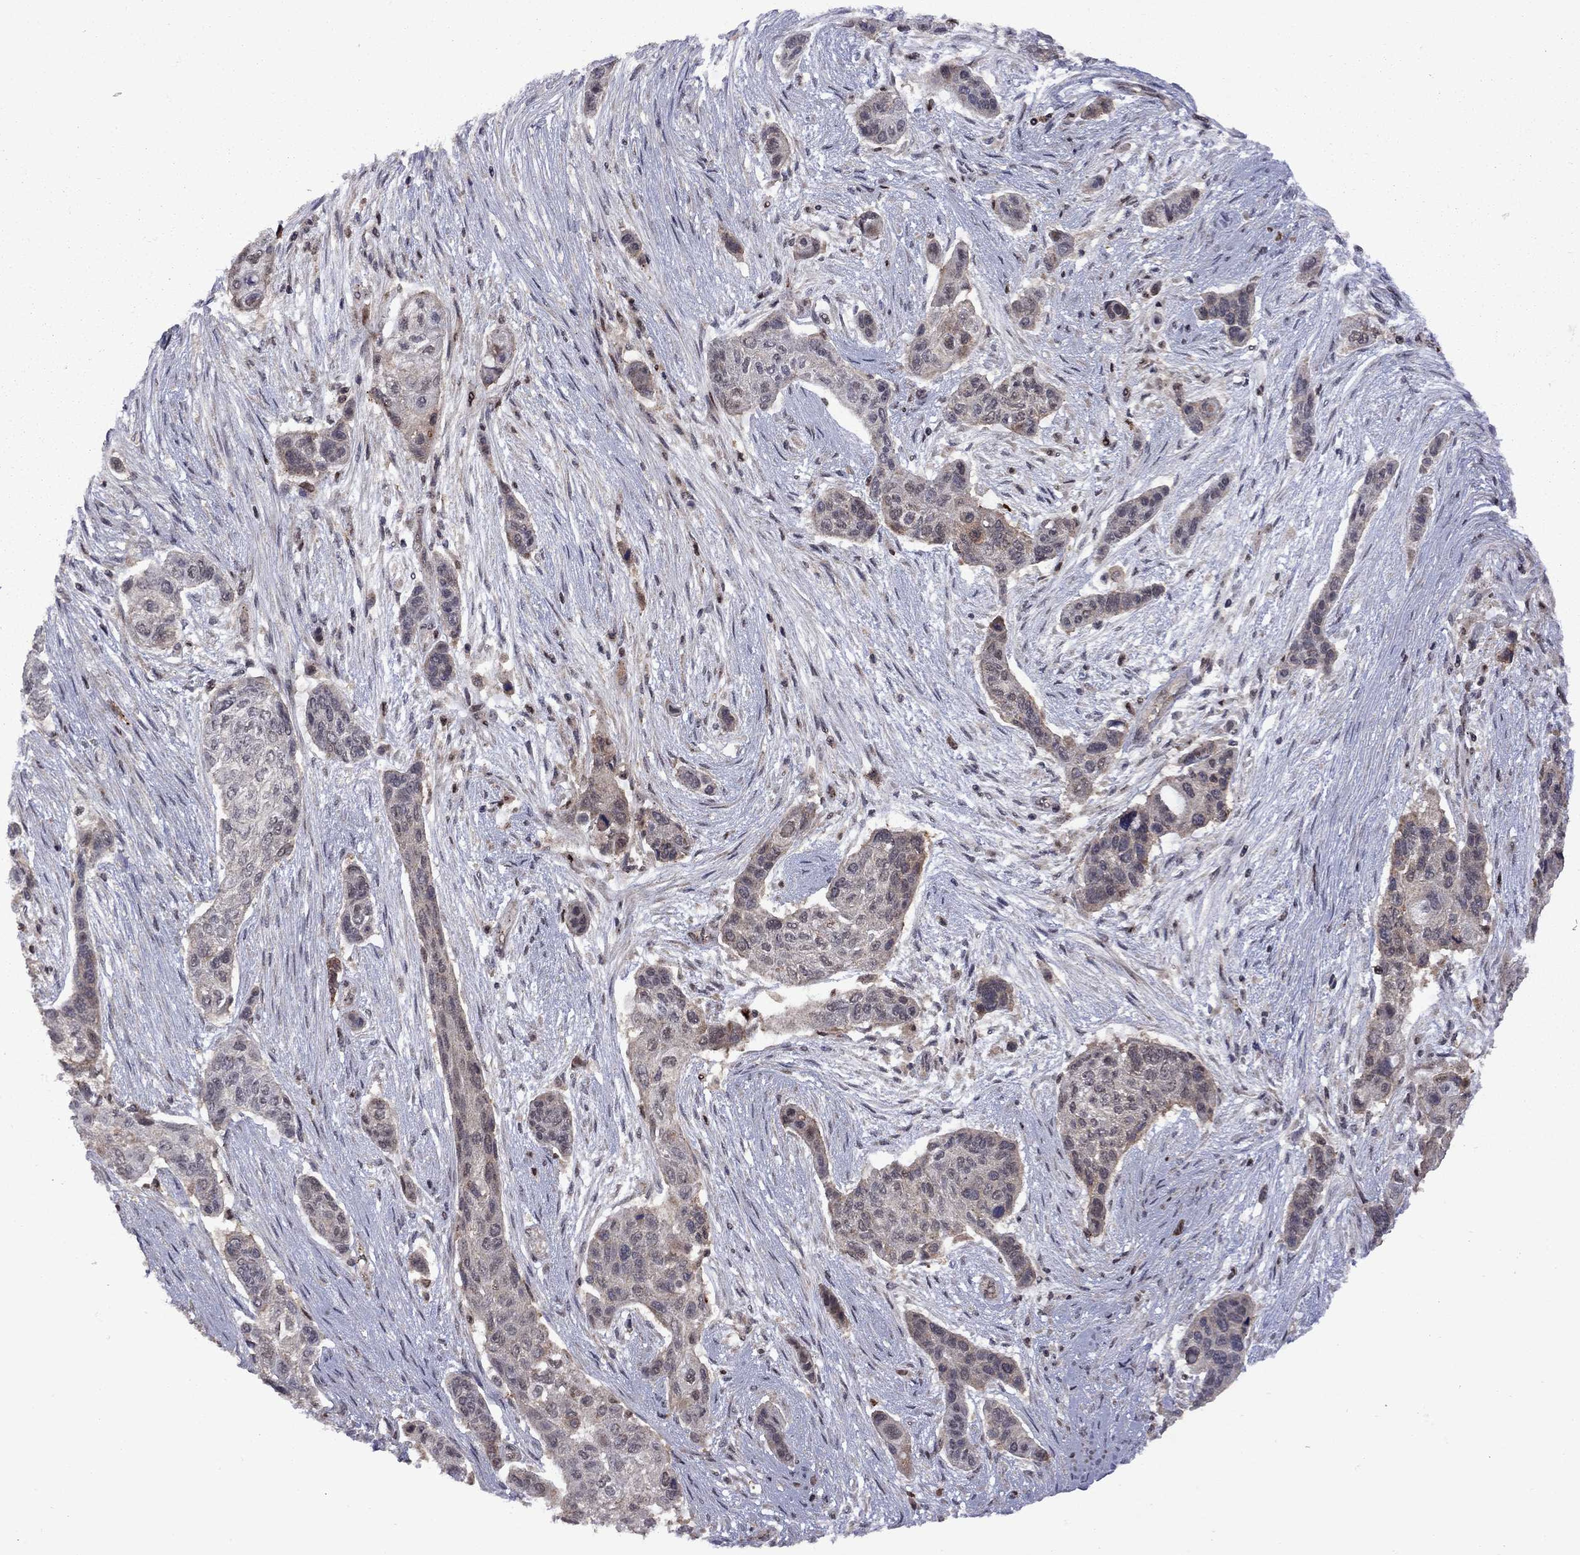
{"staining": {"intensity": "negative", "quantity": "none", "location": "none"}, "tissue": "lung cancer", "cell_type": "Tumor cells", "image_type": "cancer", "snomed": [{"axis": "morphology", "description": "Squamous cell carcinoma, NOS"}, {"axis": "topography", "description": "Lung"}], "caption": "A micrograph of human lung squamous cell carcinoma is negative for staining in tumor cells.", "gene": "IPP", "patient": {"sex": "male", "age": 69}}